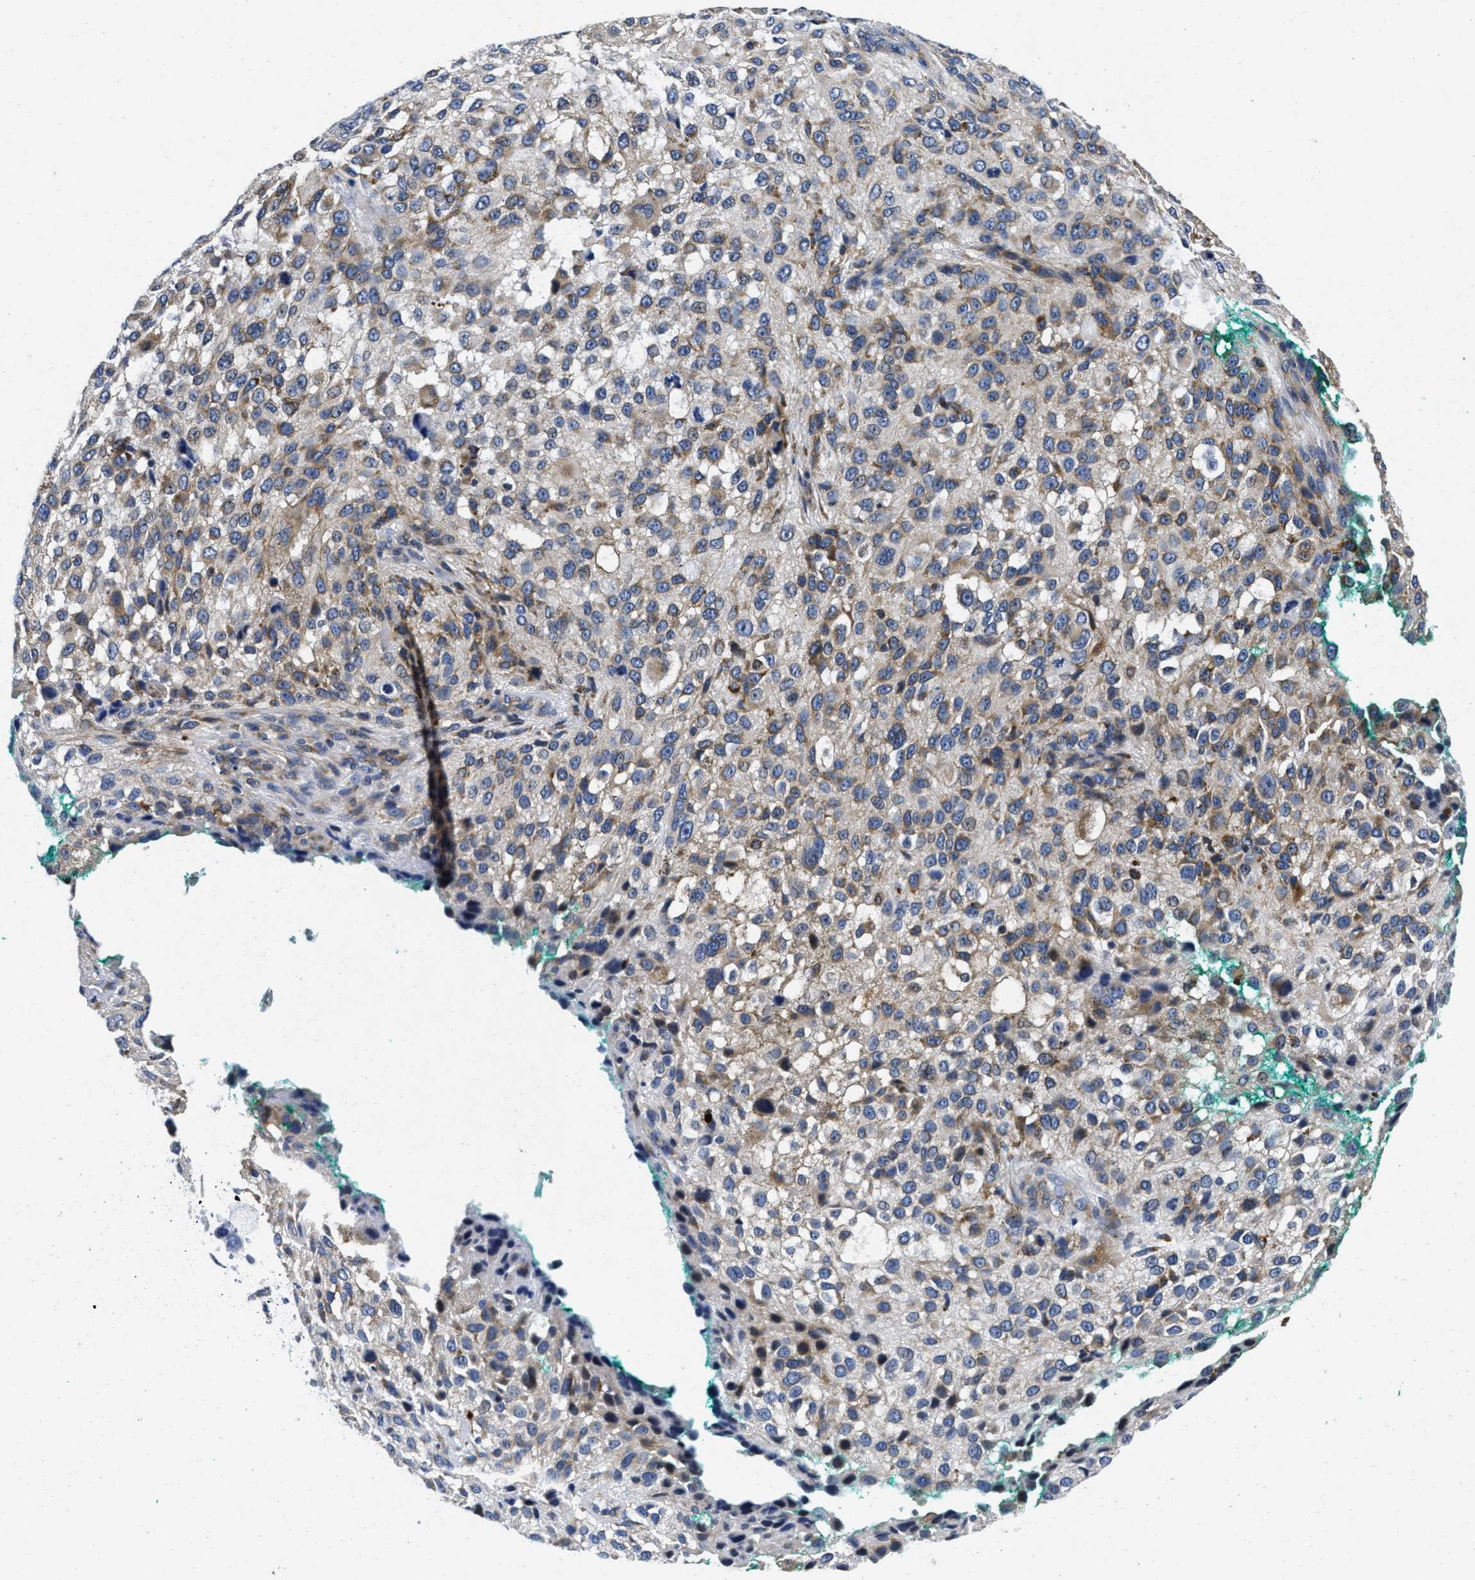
{"staining": {"intensity": "weak", "quantity": "25%-75%", "location": "cytoplasmic/membranous"}, "tissue": "melanoma", "cell_type": "Tumor cells", "image_type": "cancer", "snomed": [{"axis": "morphology", "description": "Necrosis, NOS"}, {"axis": "morphology", "description": "Malignant melanoma, NOS"}, {"axis": "topography", "description": "Skin"}], "caption": "The image demonstrates immunohistochemical staining of melanoma. There is weak cytoplasmic/membranous positivity is identified in about 25%-75% of tumor cells.", "gene": "LAD1", "patient": {"sex": "female", "age": 87}}